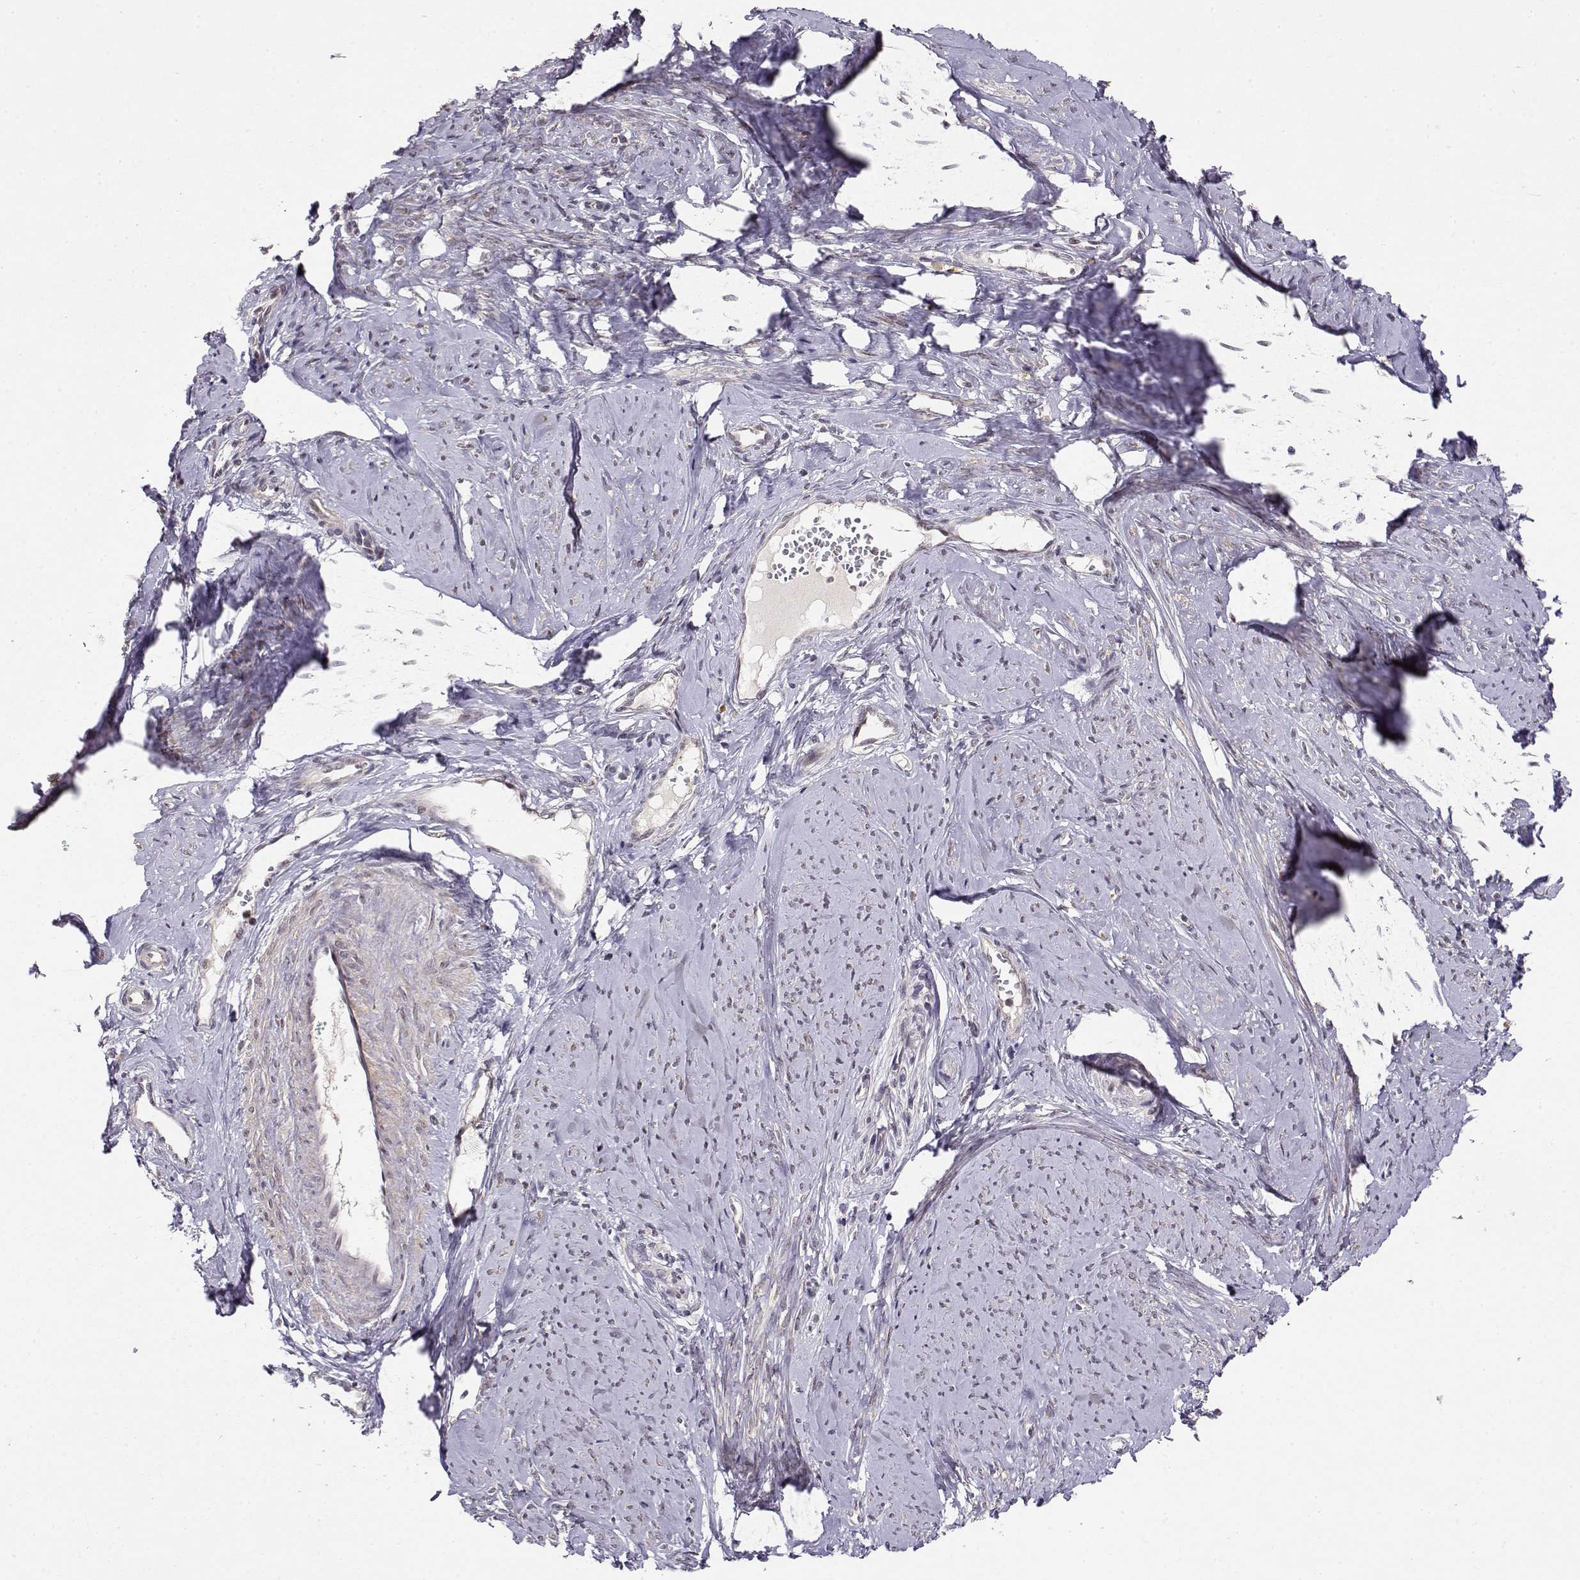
{"staining": {"intensity": "moderate", "quantity": "<25%", "location": "cytoplasmic/membranous"}, "tissue": "smooth muscle", "cell_type": "Smooth muscle cells", "image_type": "normal", "snomed": [{"axis": "morphology", "description": "Normal tissue, NOS"}, {"axis": "topography", "description": "Smooth muscle"}], "caption": "Protein staining of unremarkable smooth muscle shows moderate cytoplasmic/membranous expression in about <25% of smooth muscle cells.", "gene": "ERGIC2", "patient": {"sex": "female", "age": 48}}